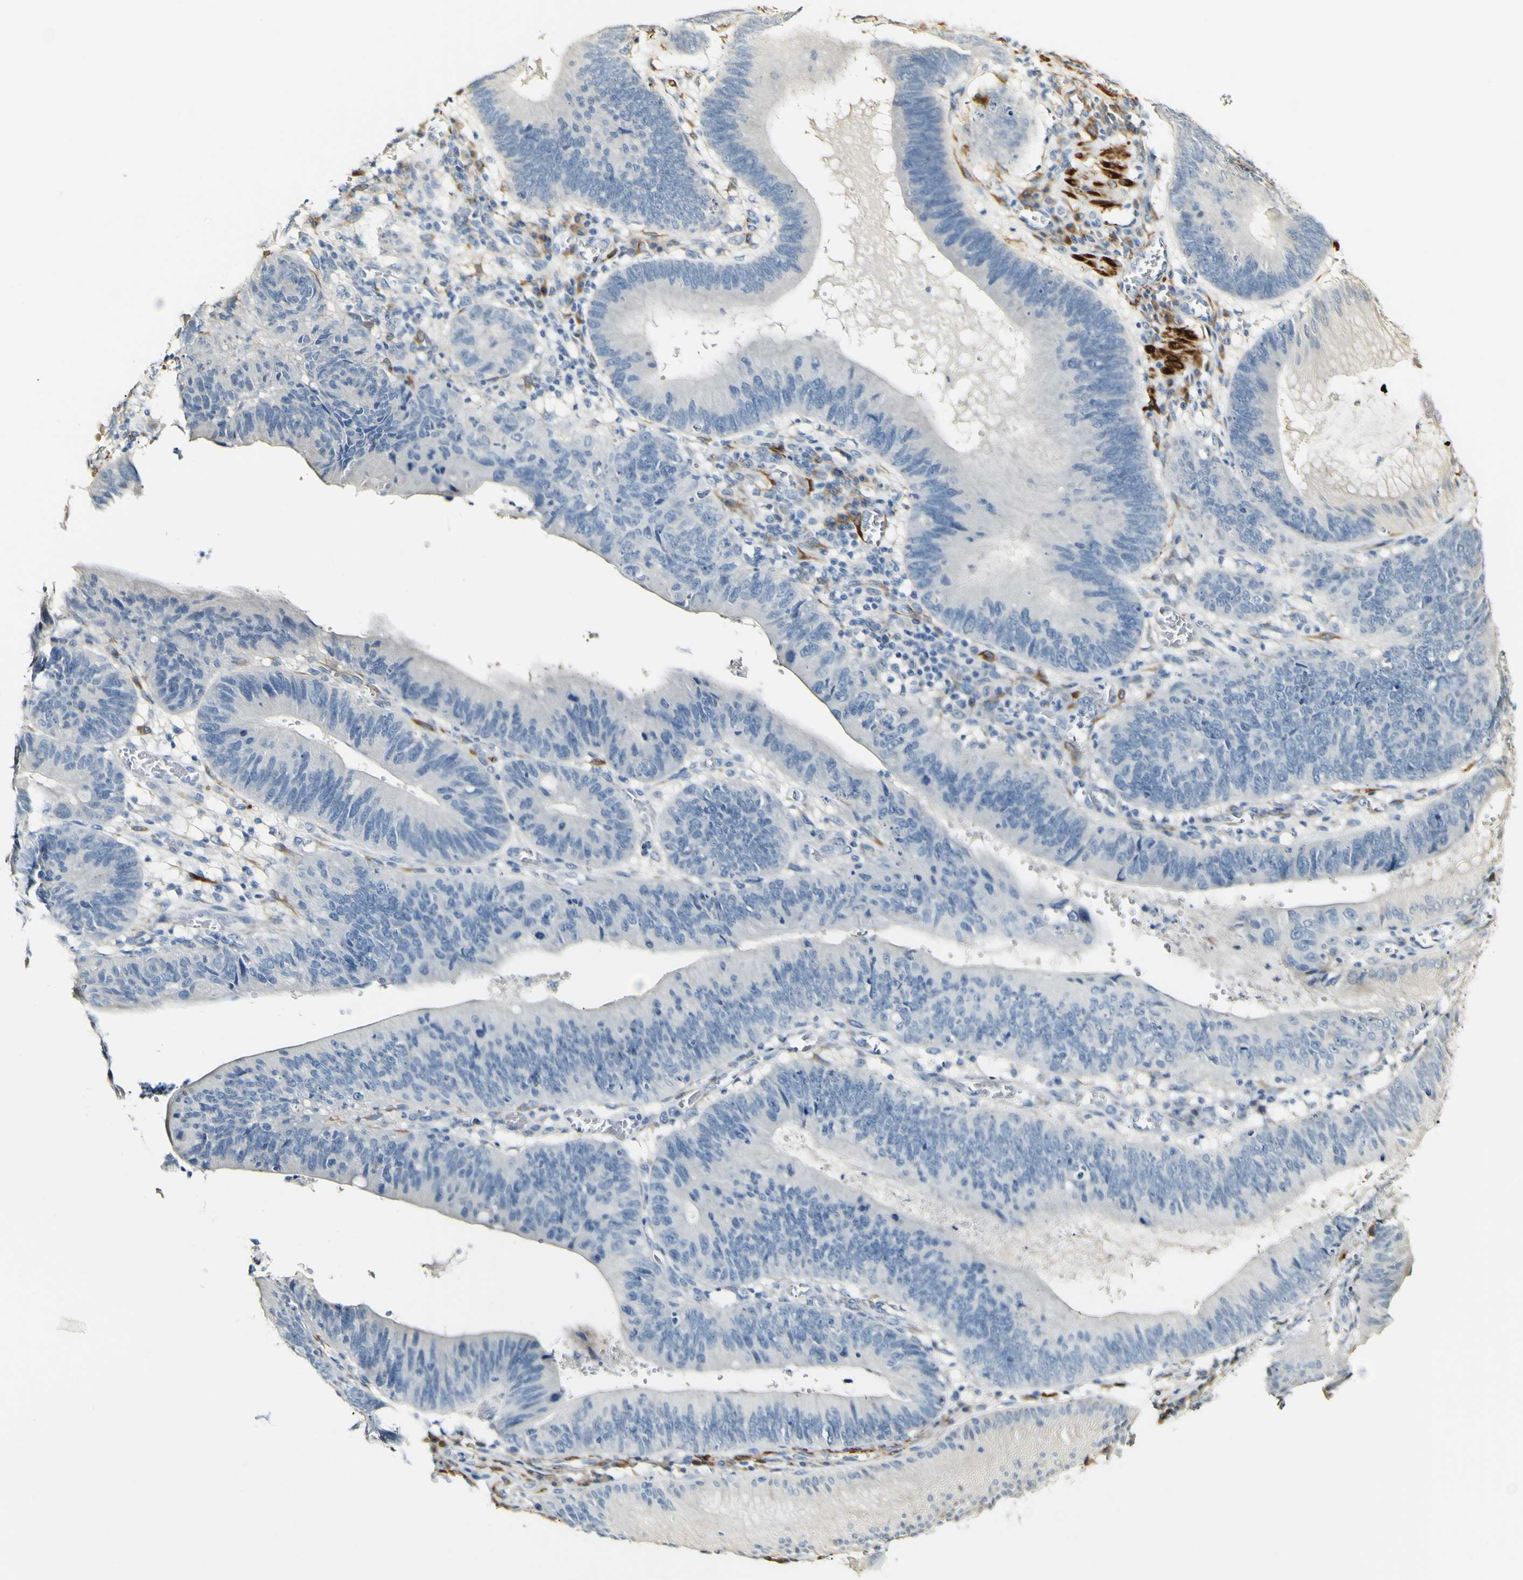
{"staining": {"intensity": "negative", "quantity": "none", "location": "none"}, "tissue": "stomach cancer", "cell_type": "Tumor cells", "image_type": "cancer", "snomed": [{"axis": "morphology", "description": "Adenocarcinoma, NOS"}, {"axis": "topography", "description": "Stomach"}], "caption": "Tumor cells show no significant protein staining in adenocarcinoma (stomach).", "gene": "FMO3", "patient": {"sex": "male", "age": 59}}